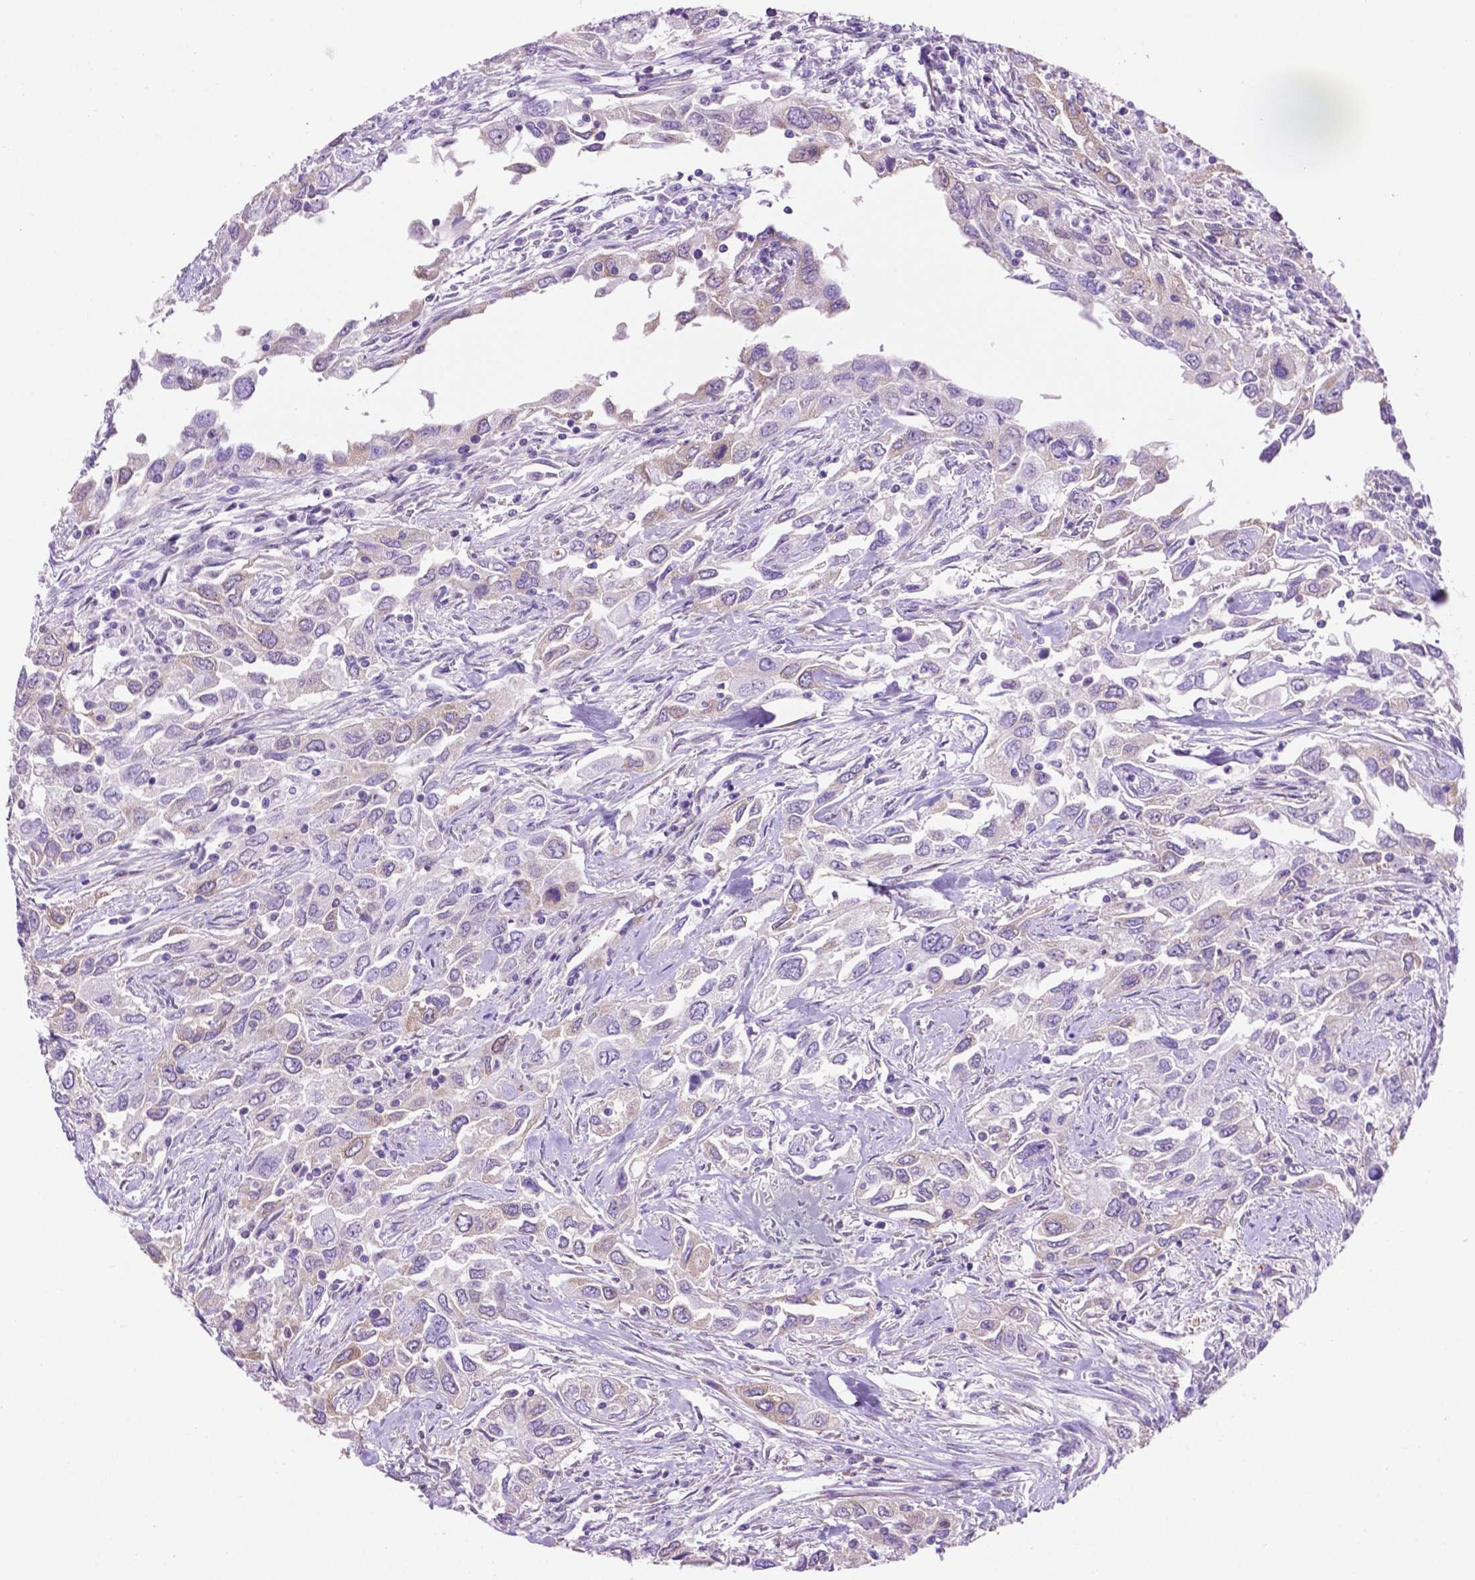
{"staining": {"intensity": "negative", "quantity": "none", "location": "none"}, "tissue": "urothelial cancer", "cell_type": "Tumor cells", "image_type": "cancer", "snomed": [{"axis": "morphology", "description": "Urothelial carcinoma, High grade"}, {"axis": "topography", "description": "Urinary bladder"}], "caption": "Human urothelial carcinoma (high-grade) stained for a protein using immunohistochemistry reveals no staining in tumor cells.", "gene": "SPDYA", "patient": {"sex": "male", "age": 76}}